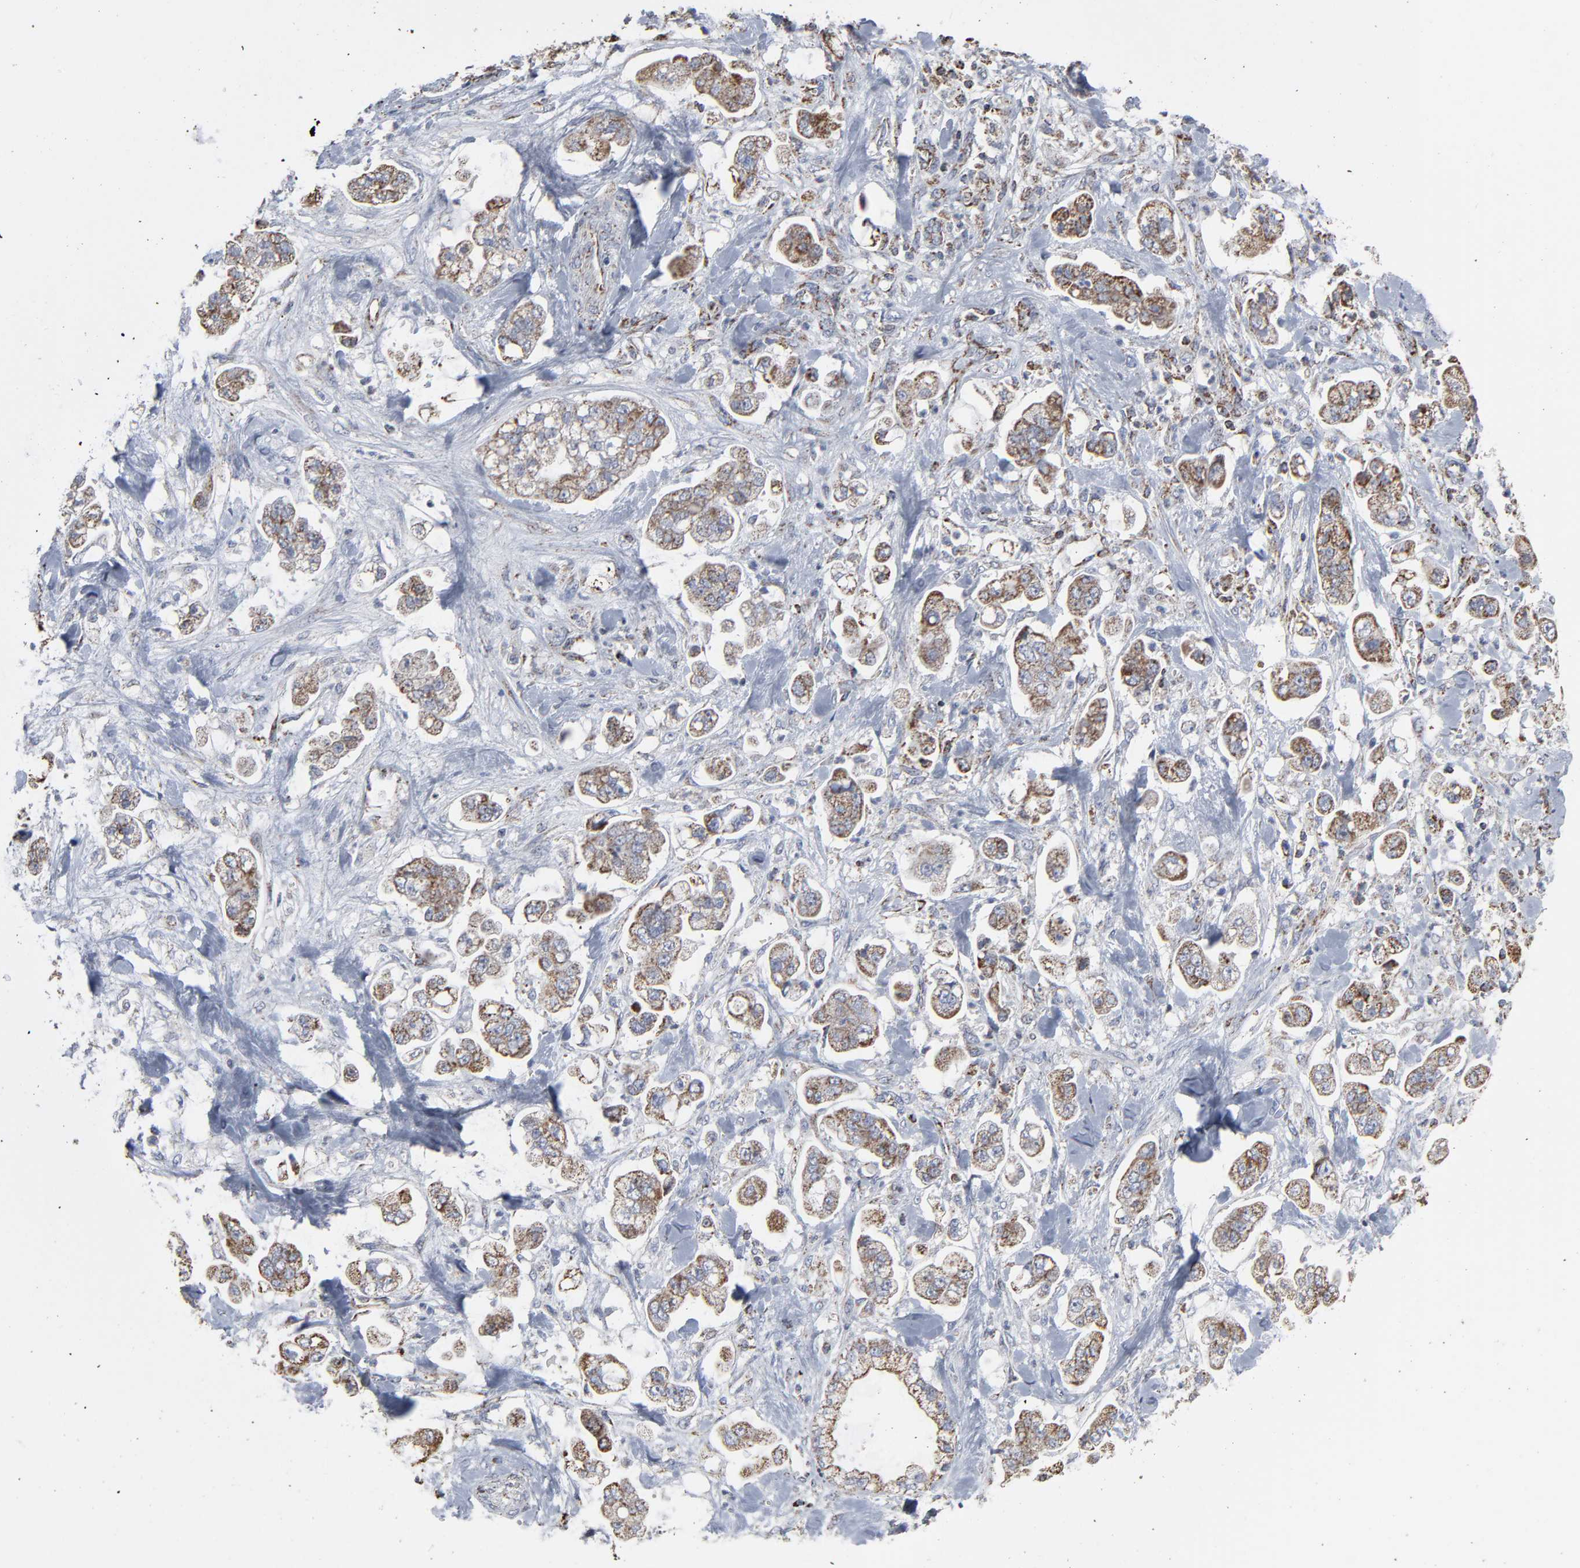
{"staining": {"intensity": "strong", "quantity": ">75%", "location": "cytoplasmic/membranous"}, "tissue": "stomach cancer", "cell_type": "Tumor cells", "image_type": "cancer", "snomed": [{"axis": "morphology", "description": "Adenocarcinoma, NOS"}, {"axis": "topography", "description": "Stomach"}], "caption": "Adenocarcinoma (stomach) stained with a protein marker displays strong staining in tumor cells.", "gene": "UQCRC1", "patient": {"sex": "male", "age": 62}}